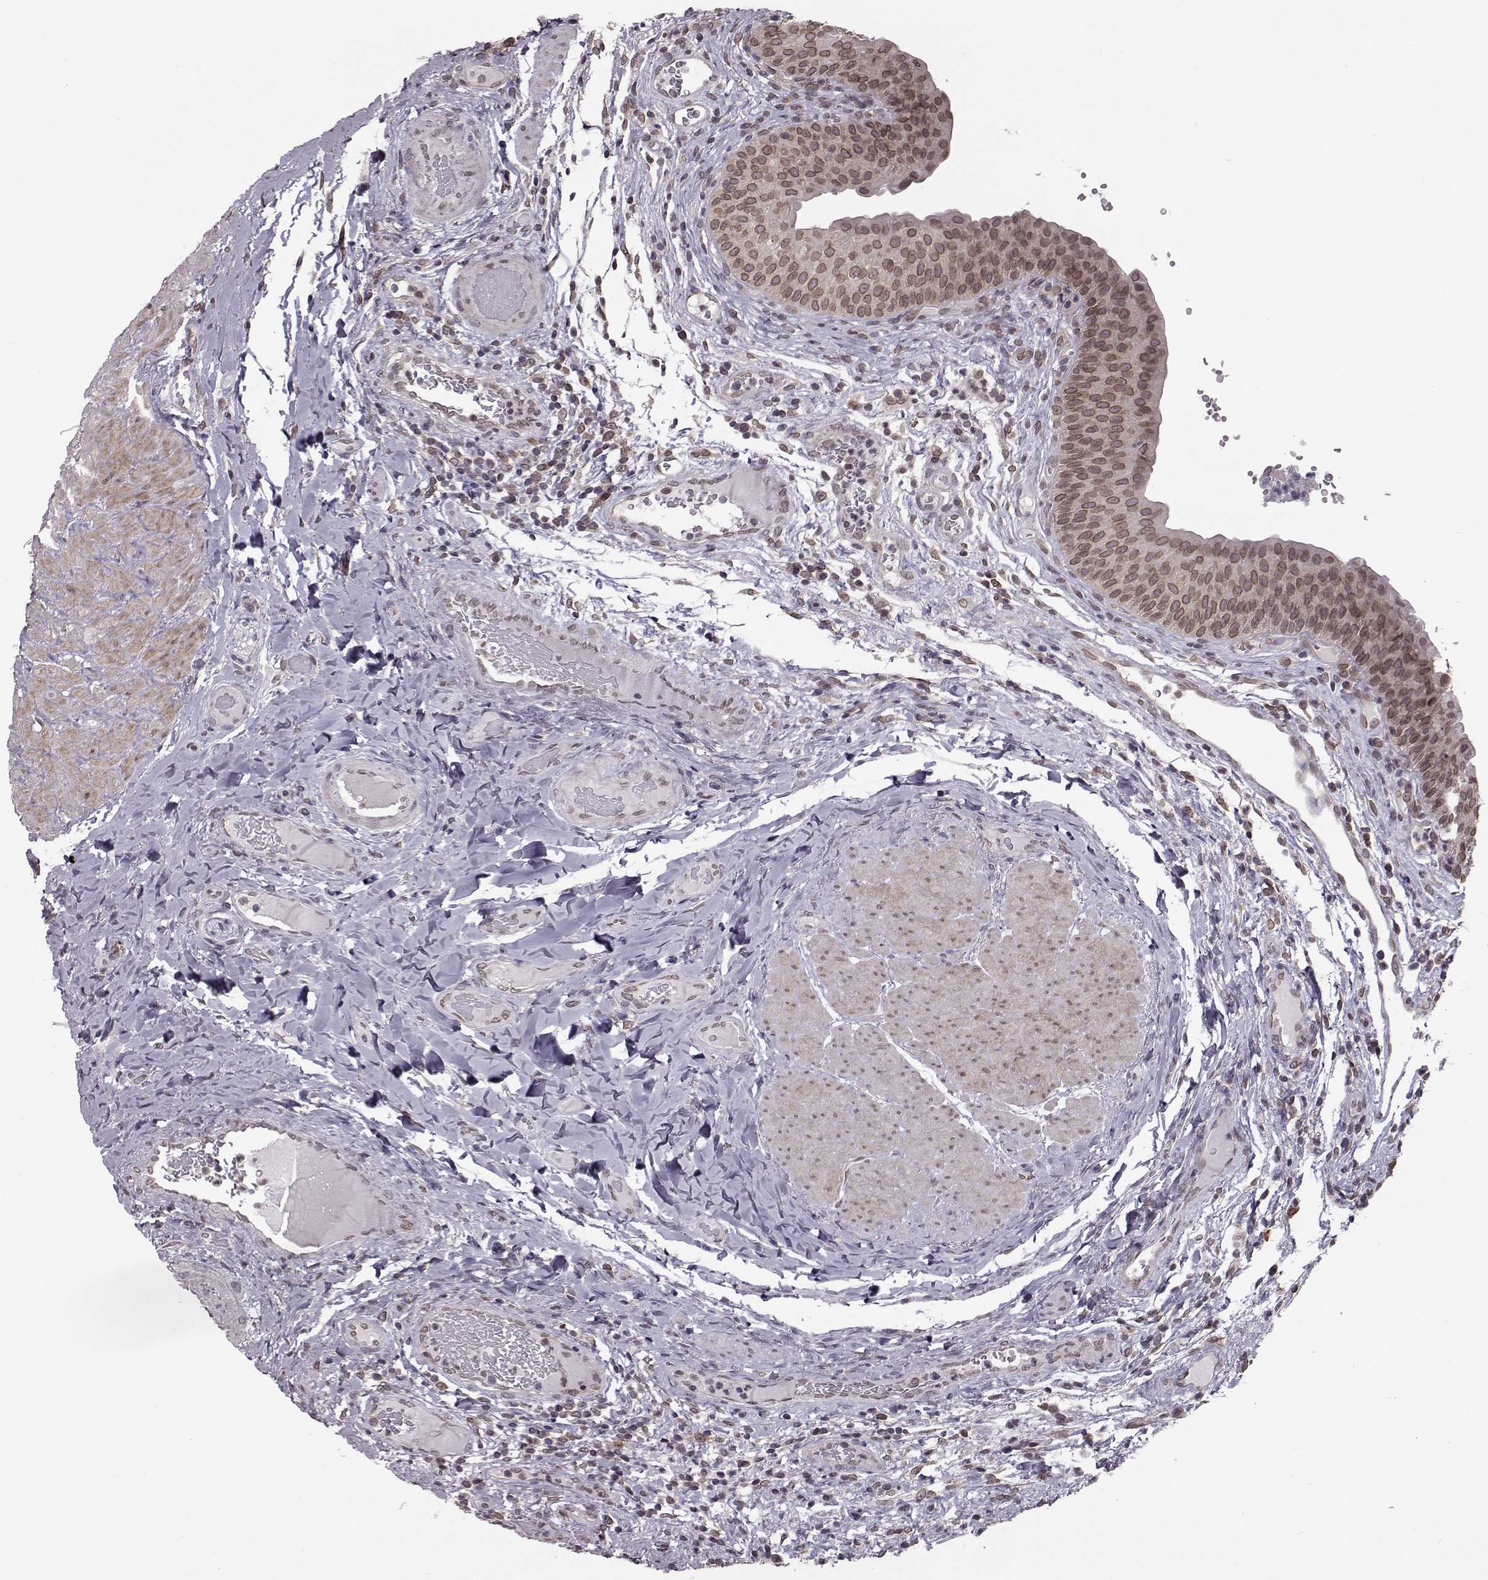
{"staining": {"intensity": "weak", "quantity": ">75%", "location": "cytoplasmic/membranous,nuclear"}, "tissue": "urinary bladder", "cell_type": "Urothelial cells", "image_type": "normal", "snomed": [{"axis": "morphology", "description": "Normal tissue, NOS"}, {"axis": "topography", "description": "Urinary bladder"}], "caption": "Protein analysis of unremarkable urinary bladder shows weak cytoplasmic/membranous,nuclear staining in approximately >75% of urothelial cells.", "gene": "NUP37", "patient": {"sex": "male", "age": 66}}